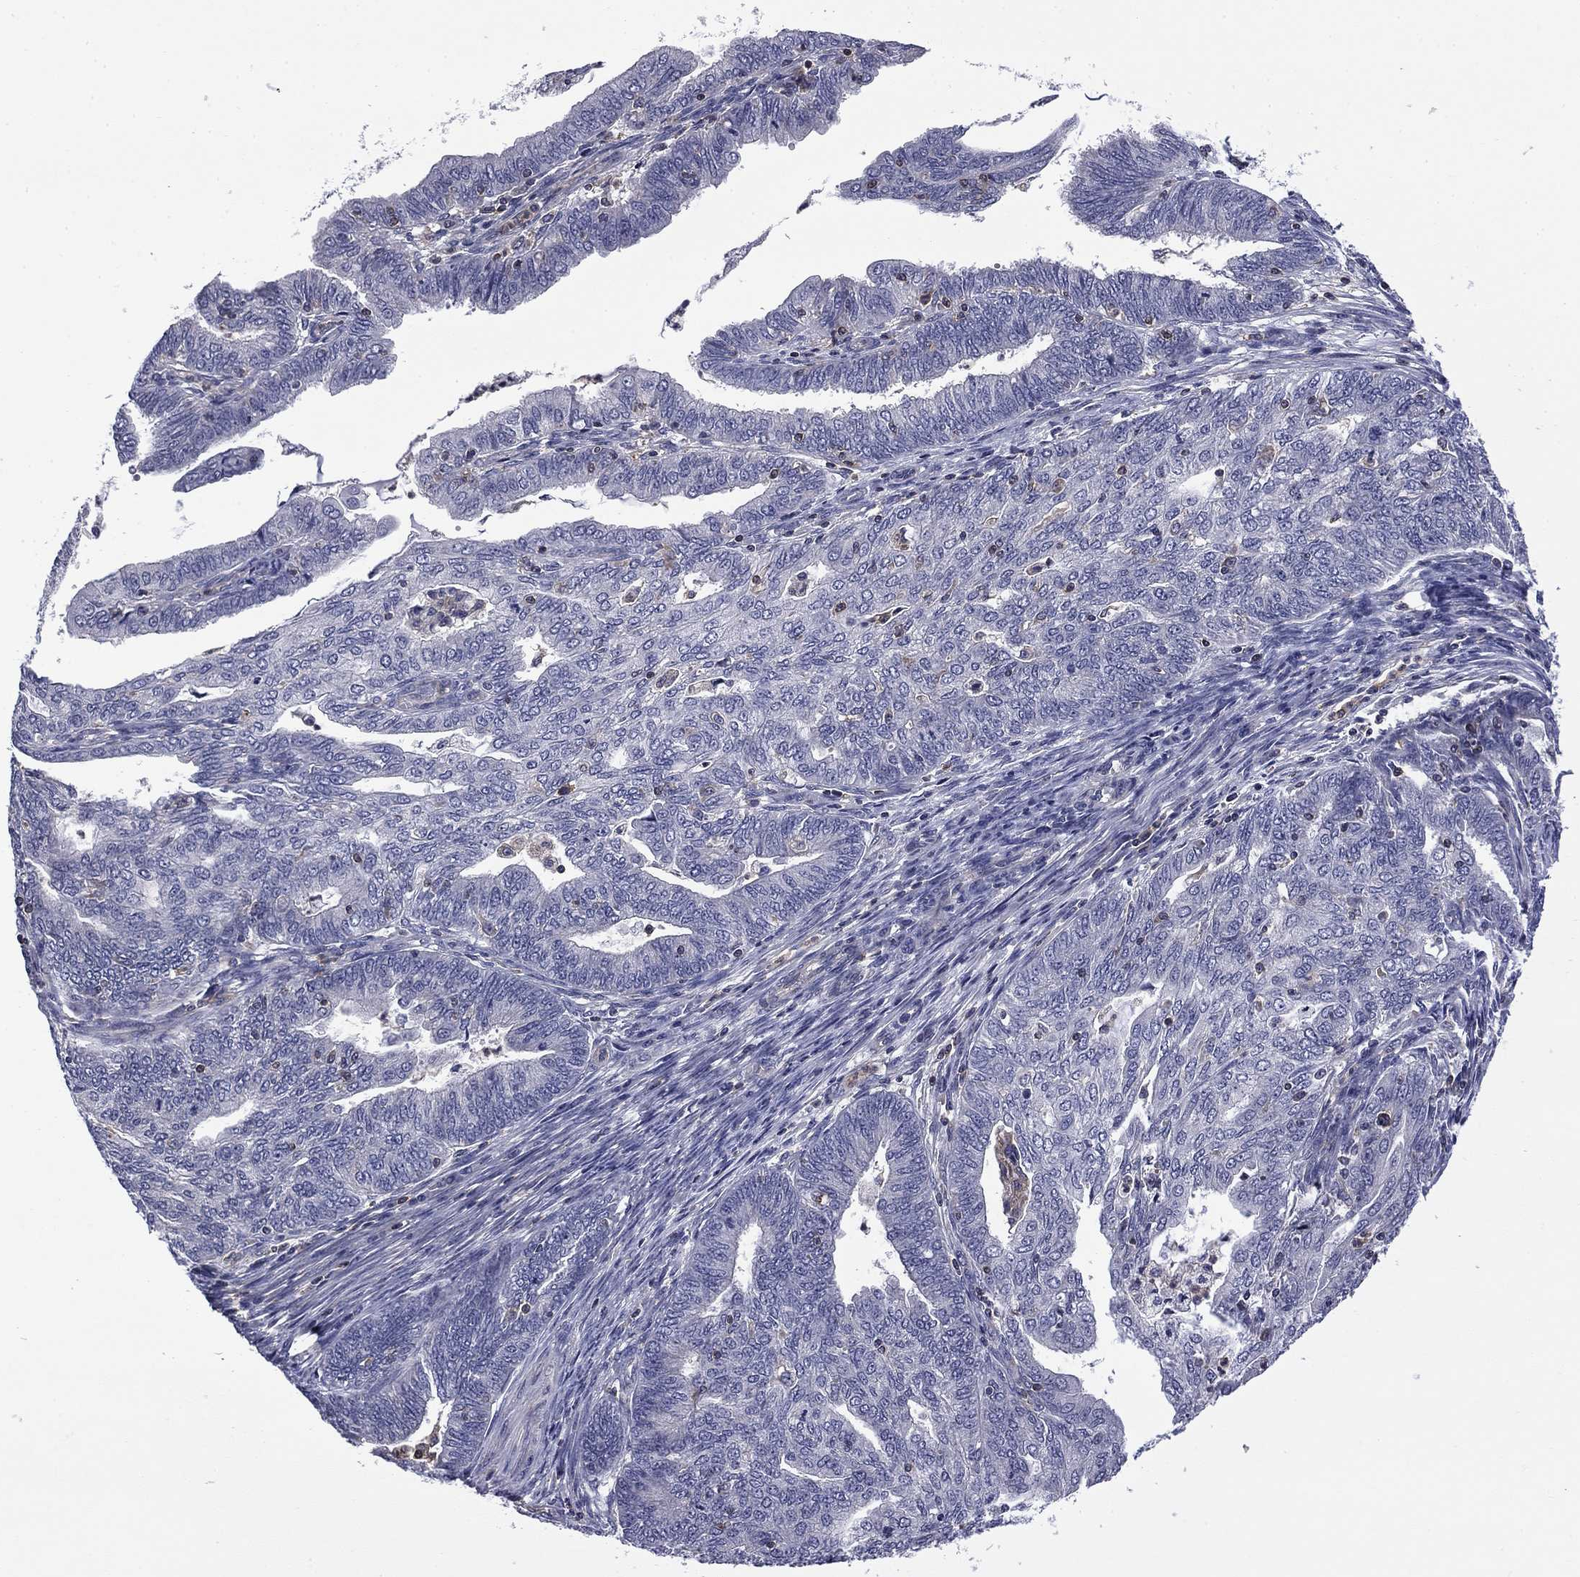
{"staining": {"intensity": "negative", "quantity": "none", "location": "none"}, "tissue": "endometrial cancer", "cell_type": "Tumor cells", "image_type": "cancer", "snomed": [{"axis": "morphology", "description": "Adenocarcinoma, NOS"}, {"axis": "topography", "description": "Endometrium"}], "caption": "Tumor cells show no significant positivity in endometrial adenocarcinoma.", "gene": "ARHGAP45", "patient": {"sex": "female", "age": 82}}